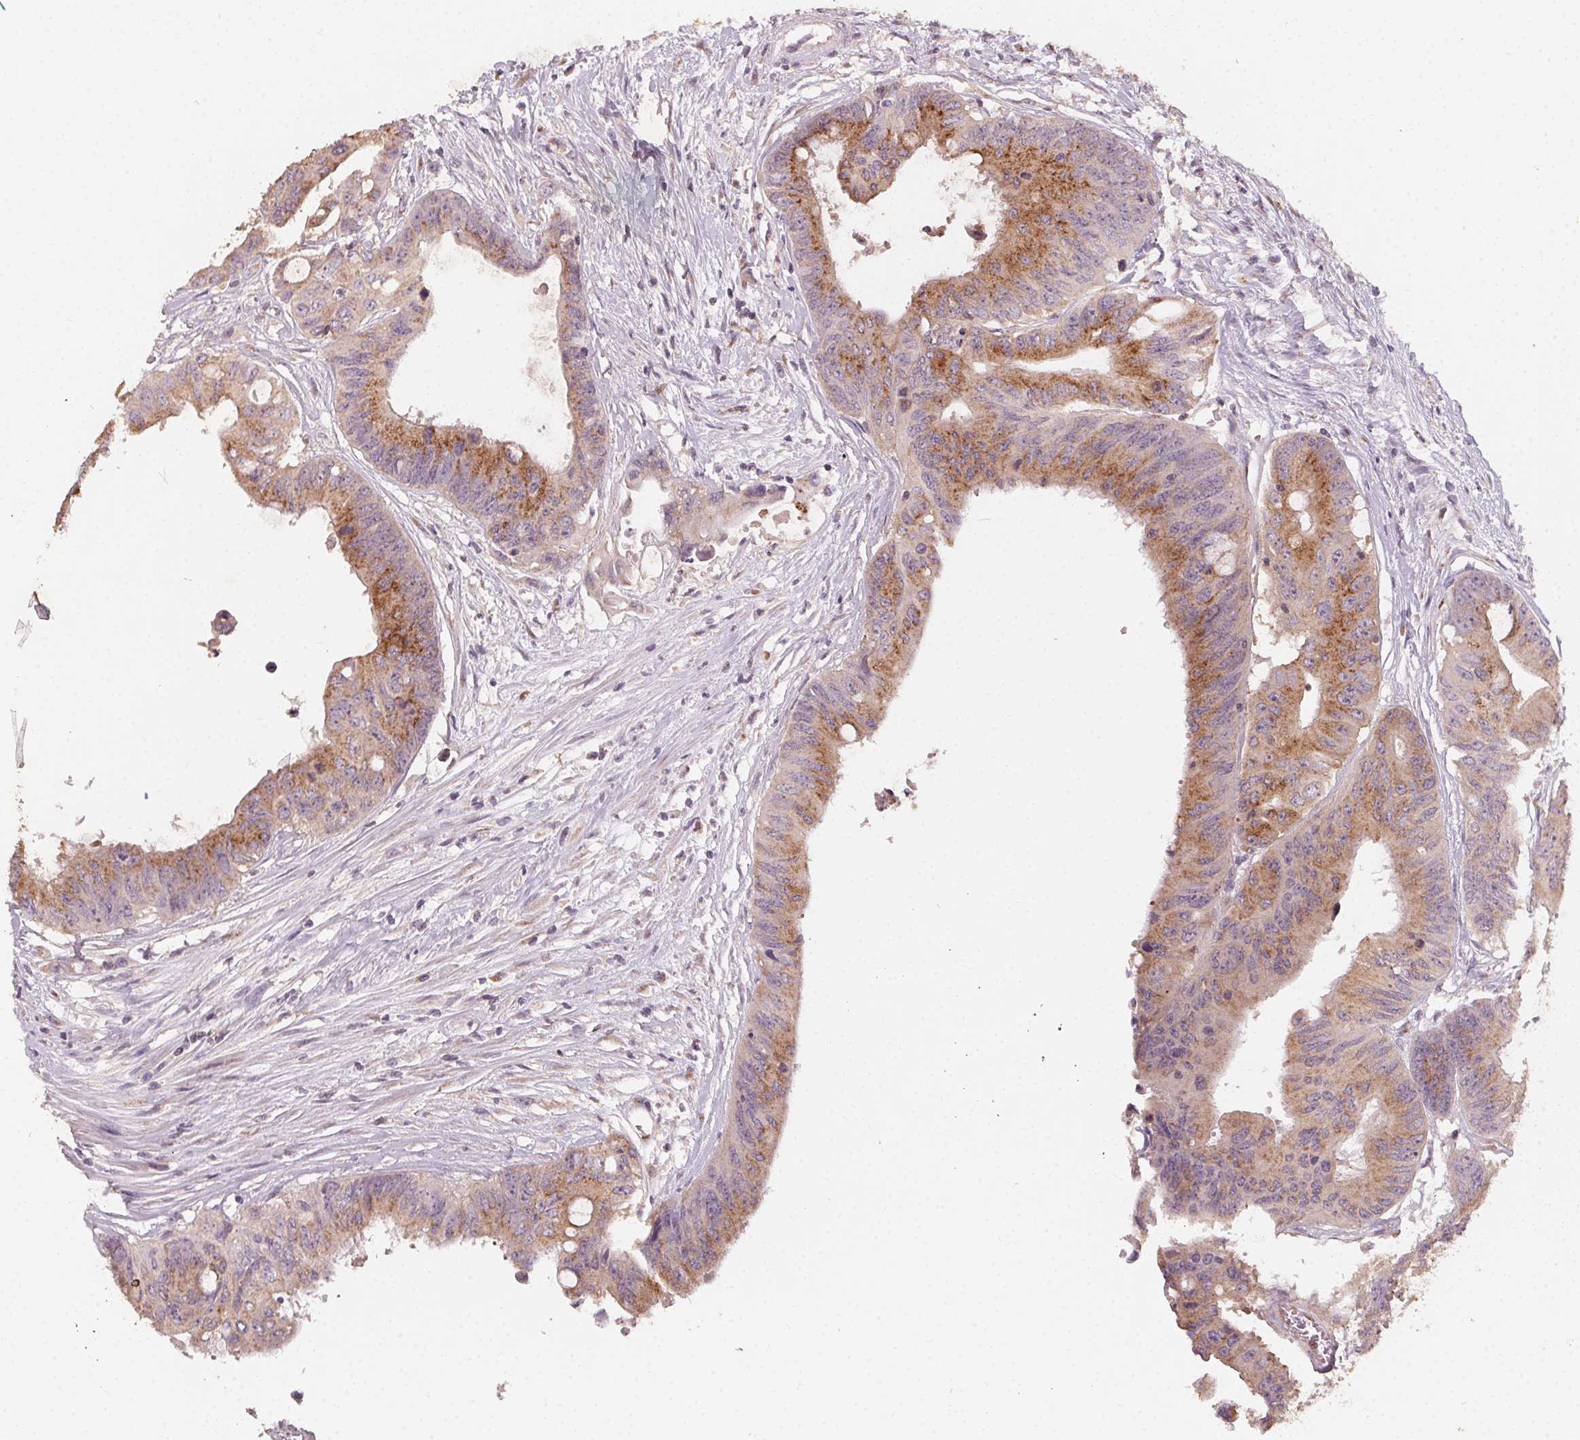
{"staining": {"intensity": "moderate", "quantity": ">75%", "location": "cytoplasmic/membranous"}, "tissue": "colorectal cancer", "cell_type": "Tumor cells", "image_type": "cancer", "snomed": [{"axis": "morphology", "description": "Adenocarcinoma, NOS"}, {"axis": "topography", "description": "Rectum"}], "caption": "Colorectal adenocarcinoma stained for a protein shows moderate cytoplasmic/membranous positivity in tumor cells. The staining is performed using DAB (3,3'-diaminobenzidine) brown chromogen to label protein expression. The nuclei are counter-stained blue using hematoxylin.", "gene": "AP1S1", "patient": {"sex": "male", "age": 59}}